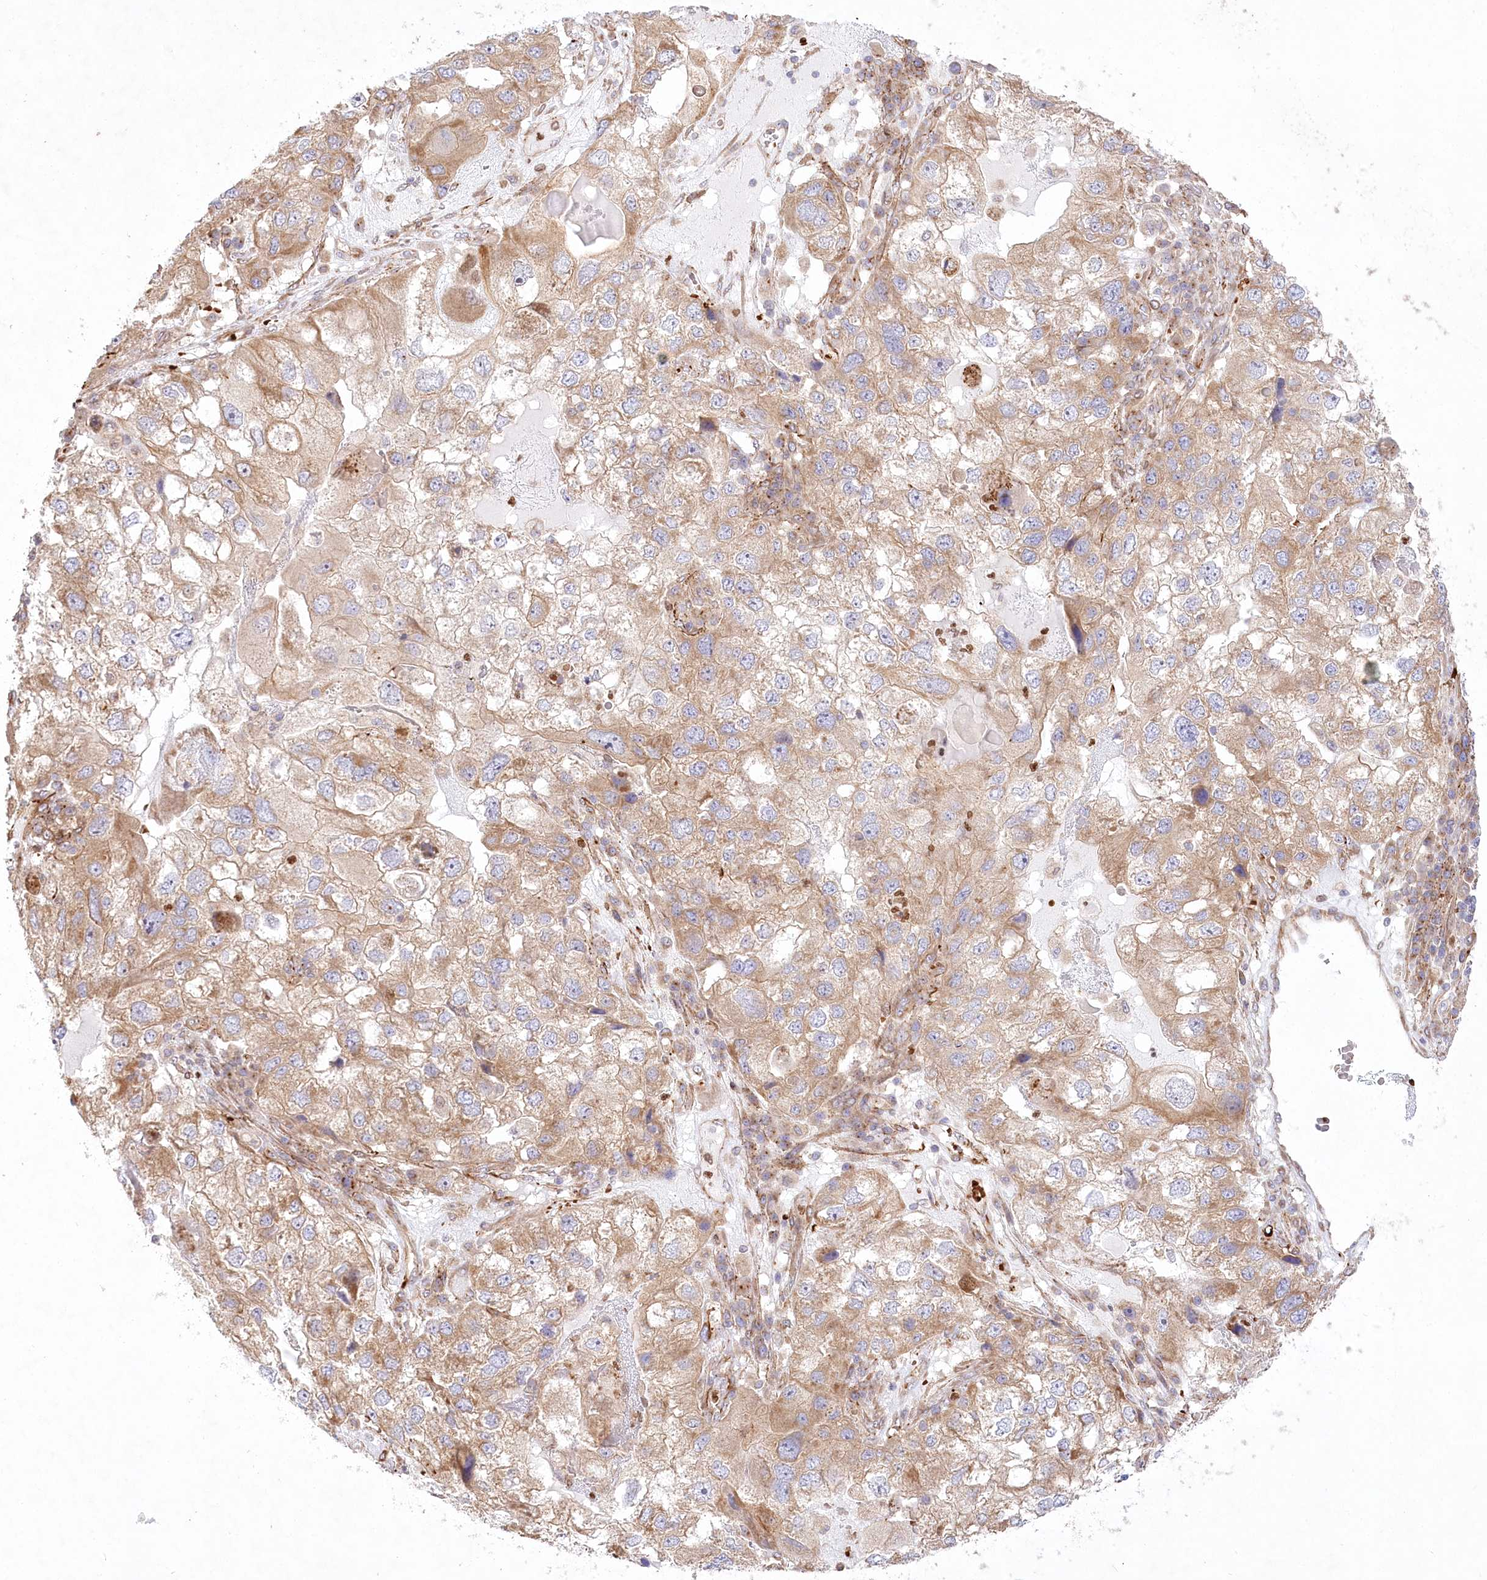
{"staining": {"intensity": "moderate", "quantity": "25%-75%", "location": "cytoplasmic/membranous"}, "tissue": "endometrial cancer", "cell_type": "Tumor cells", "image_type": "cancer", "snomed": [{"axis": "morphology", "description": "Adenocarcinoma, NOS"}, {"axis": "topography", "description": "Endometrium"}], "caption": "Immunohistochemistry of human endometrial adenocarcinoma demonstrates medium levels of moderate cytoplasmic/membranous staining in about 25%-75% of tumor cells.", "gene": "COMMD3", "patient": {"sex": "female", "age": 49}}